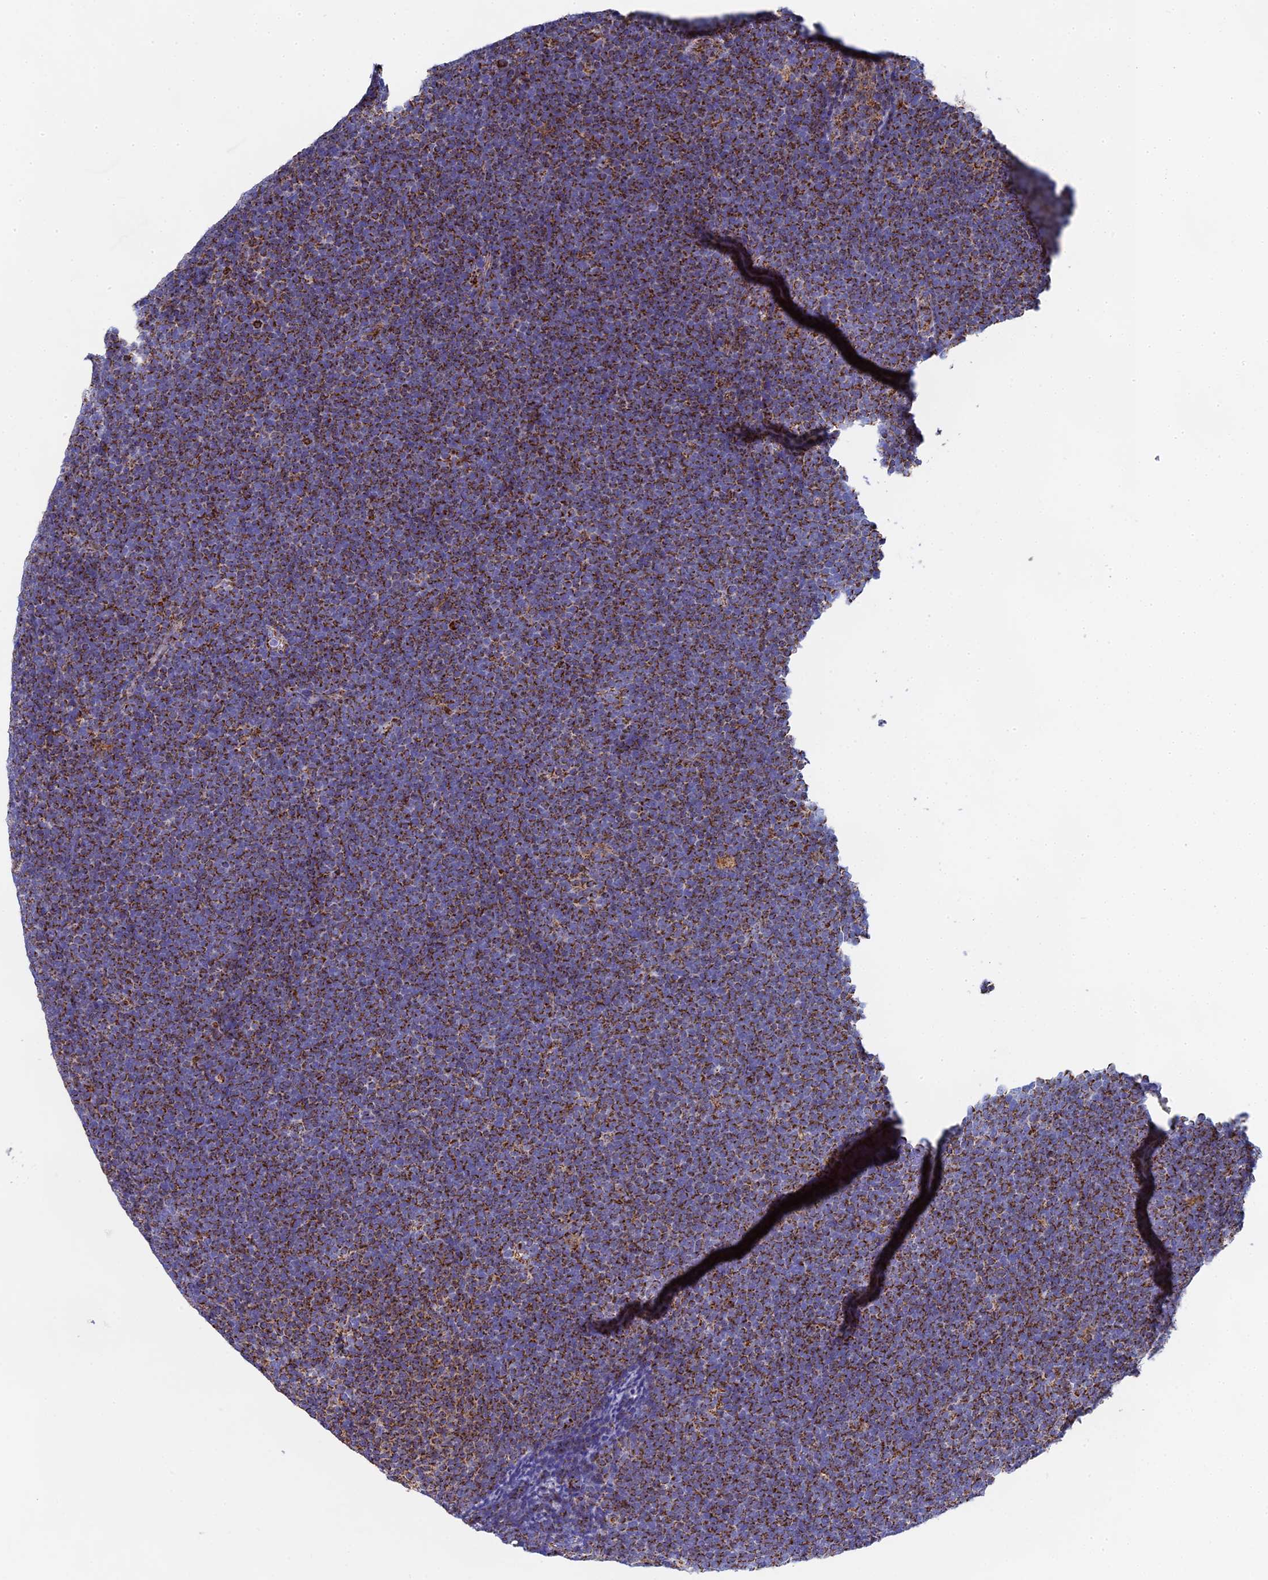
{"staining": {"intensity": "strong", "quantity": ">75%", "location": "cytoplasmic/membranous"}, "tissue": "lymphoma", "cell_type": "Tumor cells", "image_type": "cancer", "snomed": [{"axis": "morphology", "description": "Malignant lymphoma, non-Hodgkin's type, High grade"}, {"axis": "topography", "description": "Lymph node"}], "caption": "Immunohistochemical staining of human malignant lymphoma, non-Hodgkin's type (high-grade) demonstrates high levels of strong cytoplasmic/membranous protein positivity in approximately >75% of tumor cells.", "gene": "NDUFA5", "patient": {"sex": "male", "age": 13}}